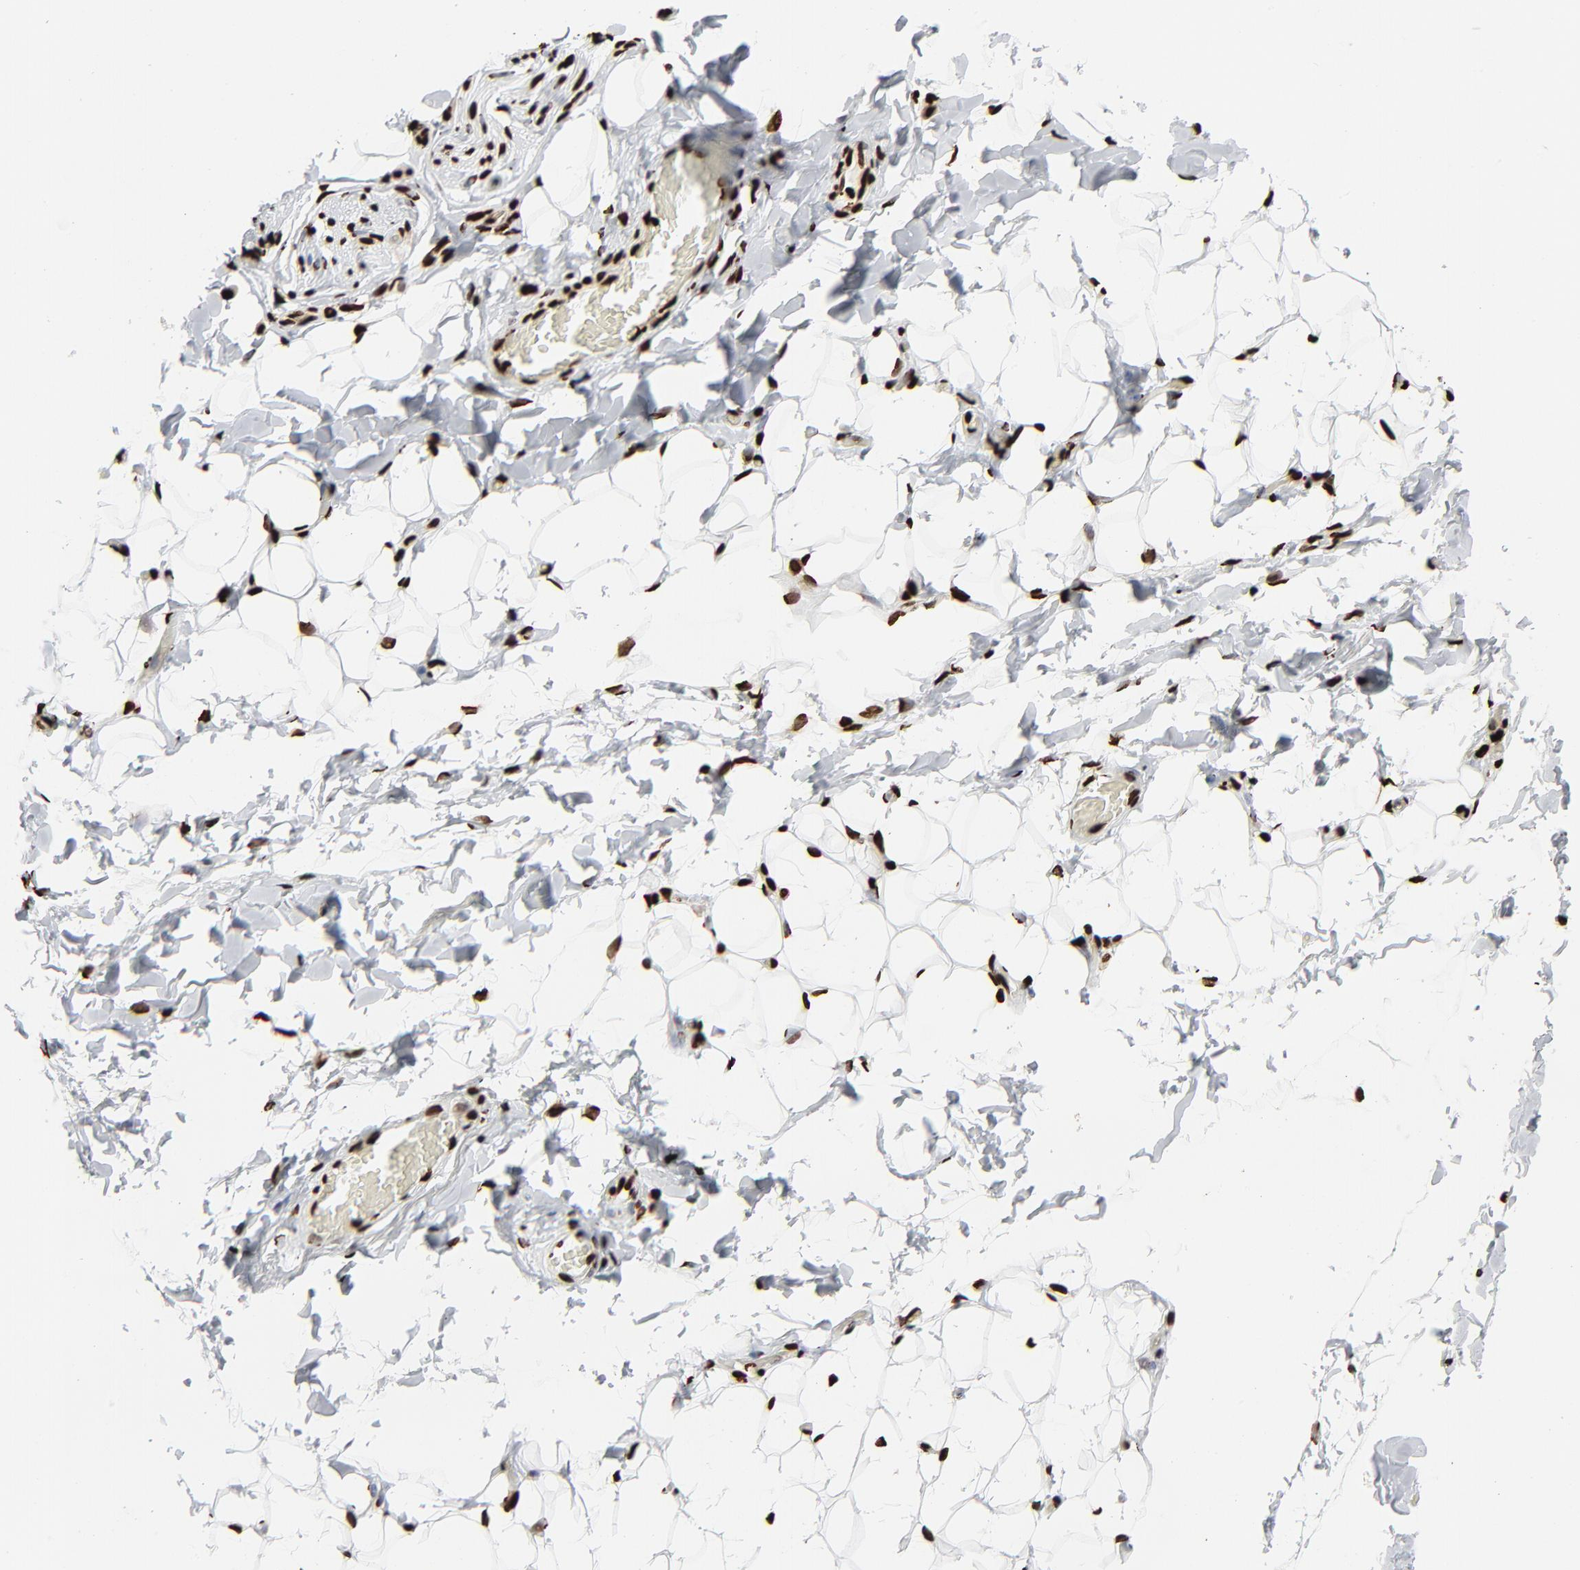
{"staining": {"intensity": "strong", "quantity": ">75%", "location": "nuclear"}, "tissue": "adipose tissue", "cell_type": "Adipocytes", "image_type": "normal", "snomed": [{"axis": "morphology", "description": "Normal tissue, NOS"}, {"axis": "topography", "description": "Soft tissue"}], "caption": "Protein staining reveals strong nuclear staining in about >75% of adipocytes in unremarkable adipose tissue.", "gene": "H3", "patient": {"sex": "male", "age": 26}}